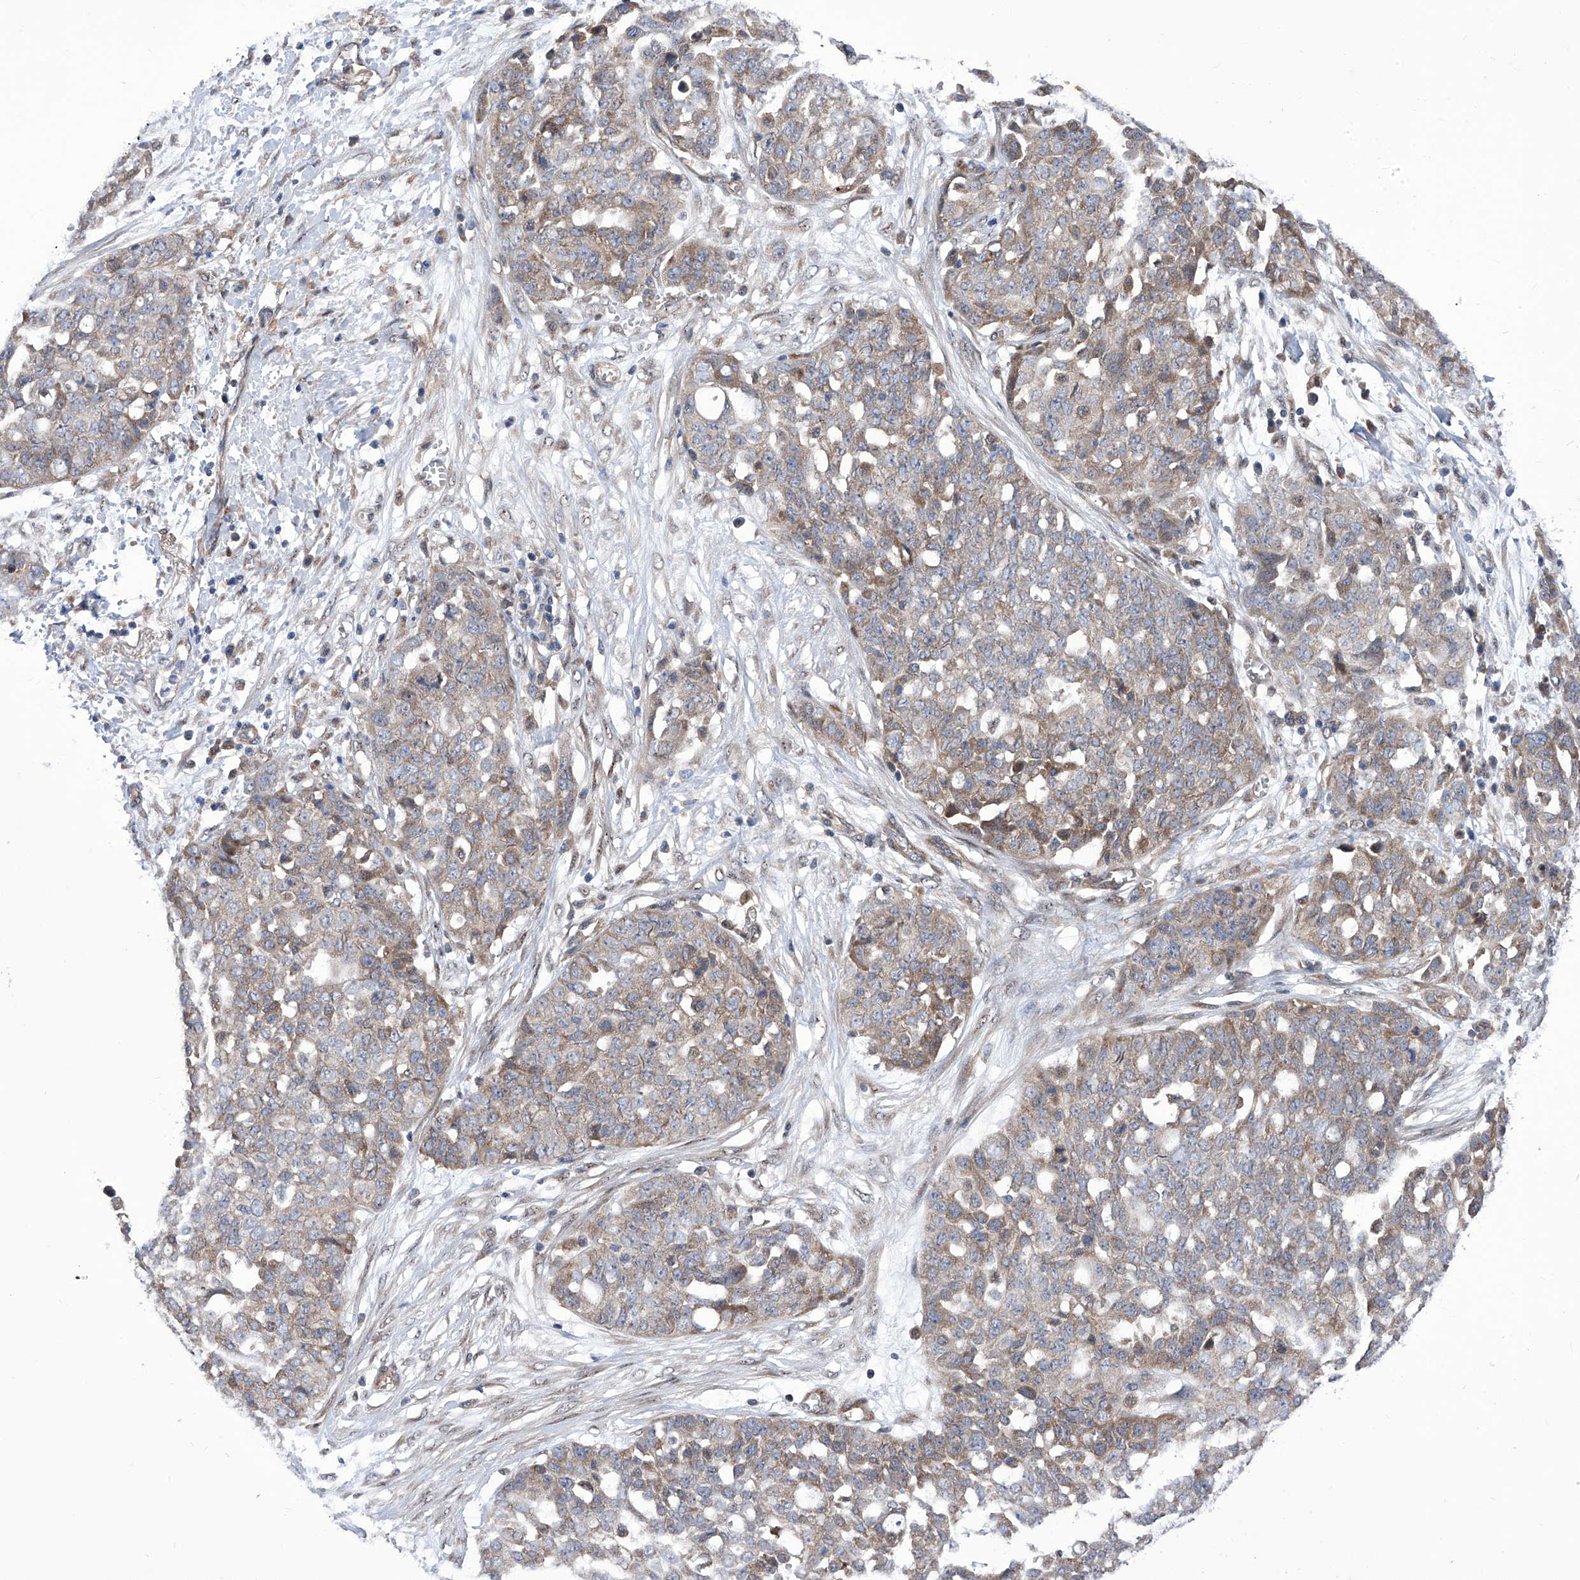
{"staining": {"intensity": "weak", "quantity": "25%-75%", "location": "cytoplasmic/membranous"}, "tissue": "ovarian cancer", "cell_type": "Tumor cells", "image_type": "cancer", "snomed": [{"axis": "morphology", "description": "Cystadenocarcinoma, serous, NOS"}, {"axis": "topography", "description": "Soft tissue"}, {"axis": "topography", "description": "Ovary"}], "caption": "DAB immunohistochemical staining of ovarian cancer exhibits weak cytoplasmic/membranous protein positivity in approximately 25%-75% of tumor cells.", "gene": "KTI12", "patient": {"sex": "female", "age": 57}}